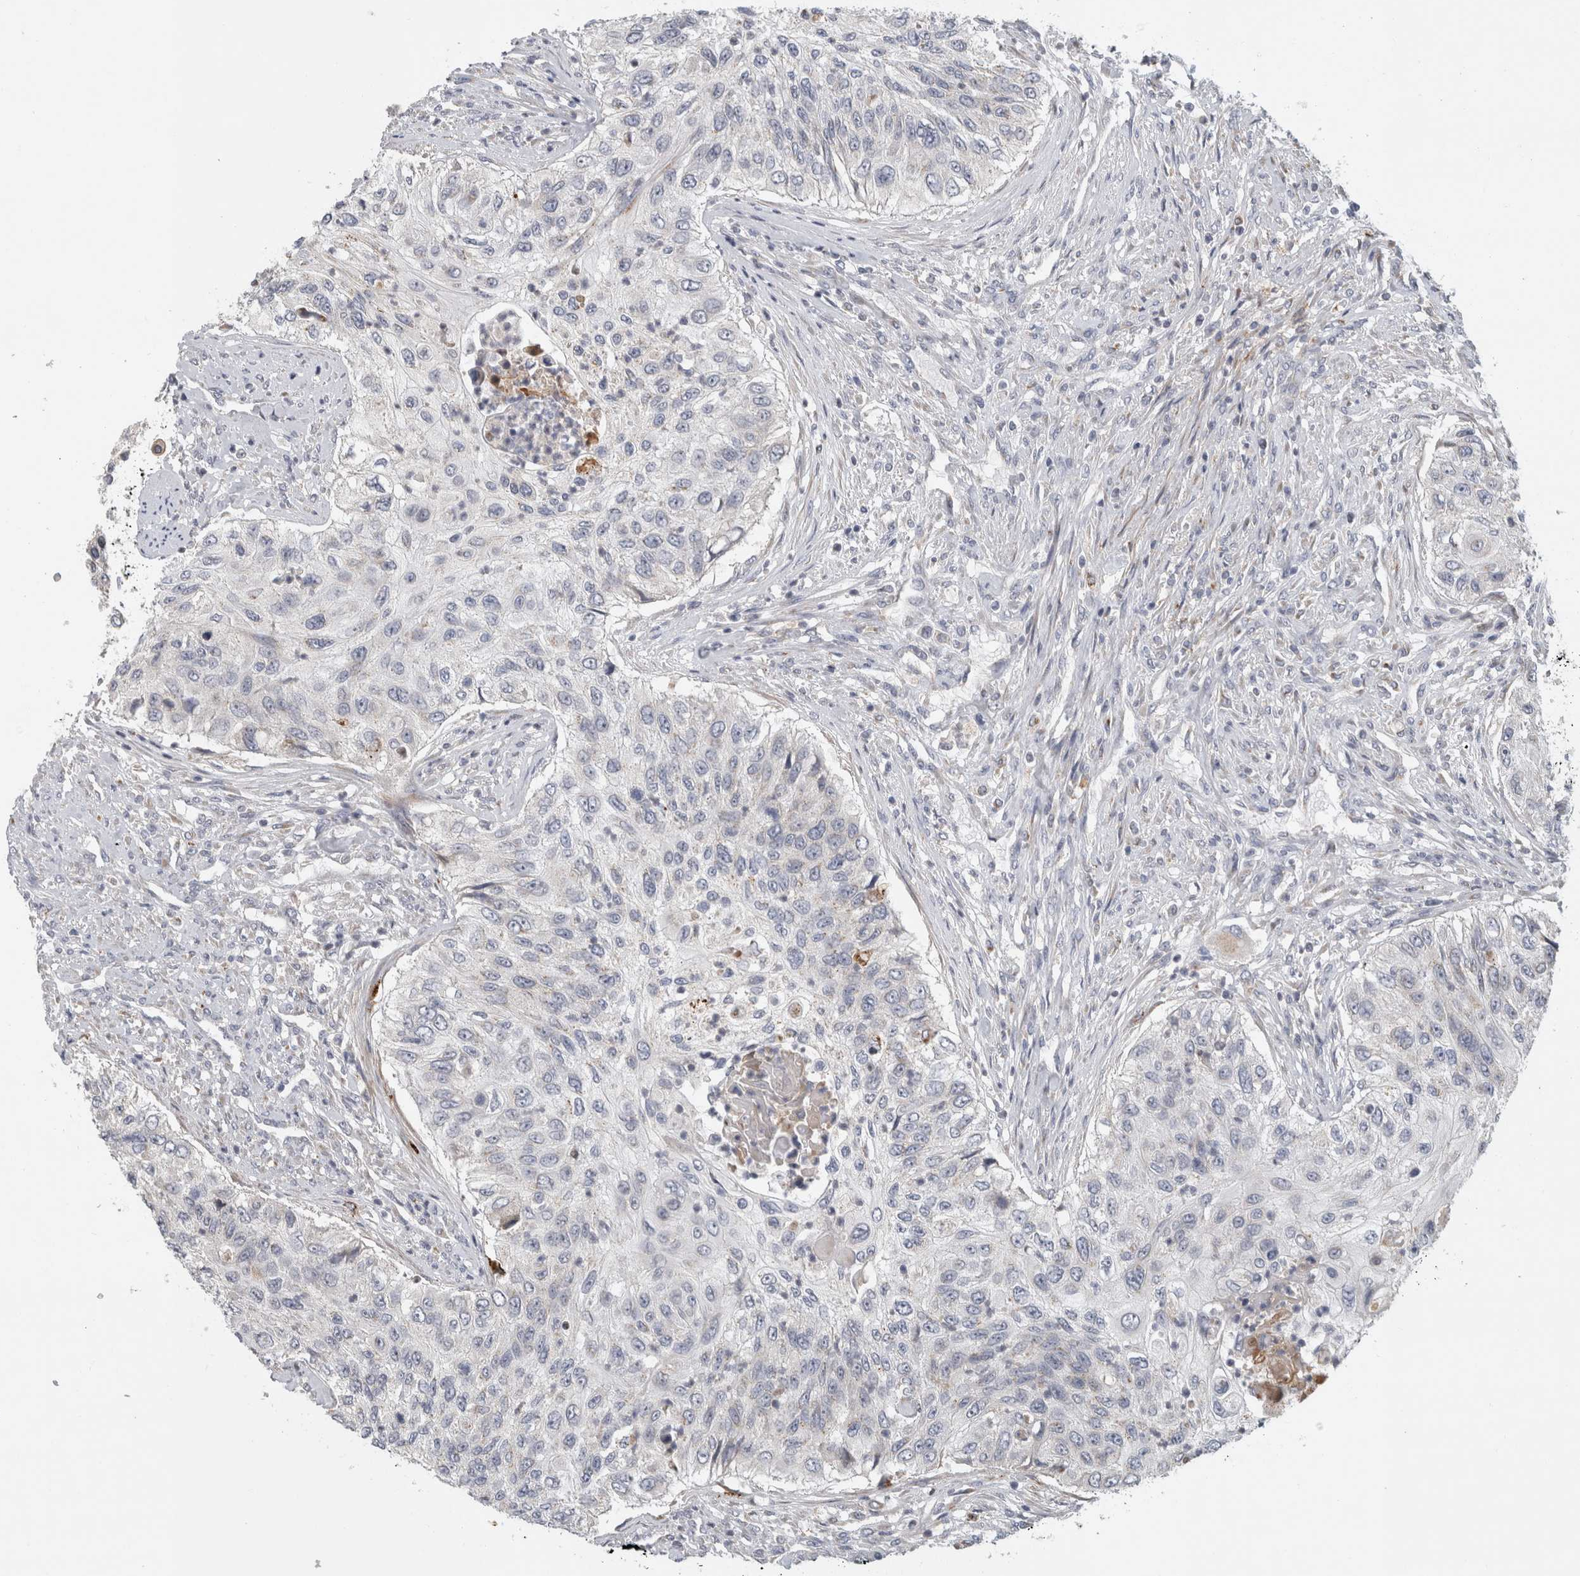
{"staining": {"intensity": "negative", "quantity": "none", "location": "none"}, "tissue": "urothelial cancer", "cell_type": "Tumor cells", "image_type": "cancer", "snomed": [{"axis": "morphology", "description": "Urothelial carcinoma, High grade"}, {"axis": "topography", "description": "Urinary bladder"}], "caption": "This is an immunohistochemistry histopathology image of human urothelial cancer. There is no expression in tumor cells.", "gene": "MGAT1", "patient": {"sex": "female", "age": 60}}